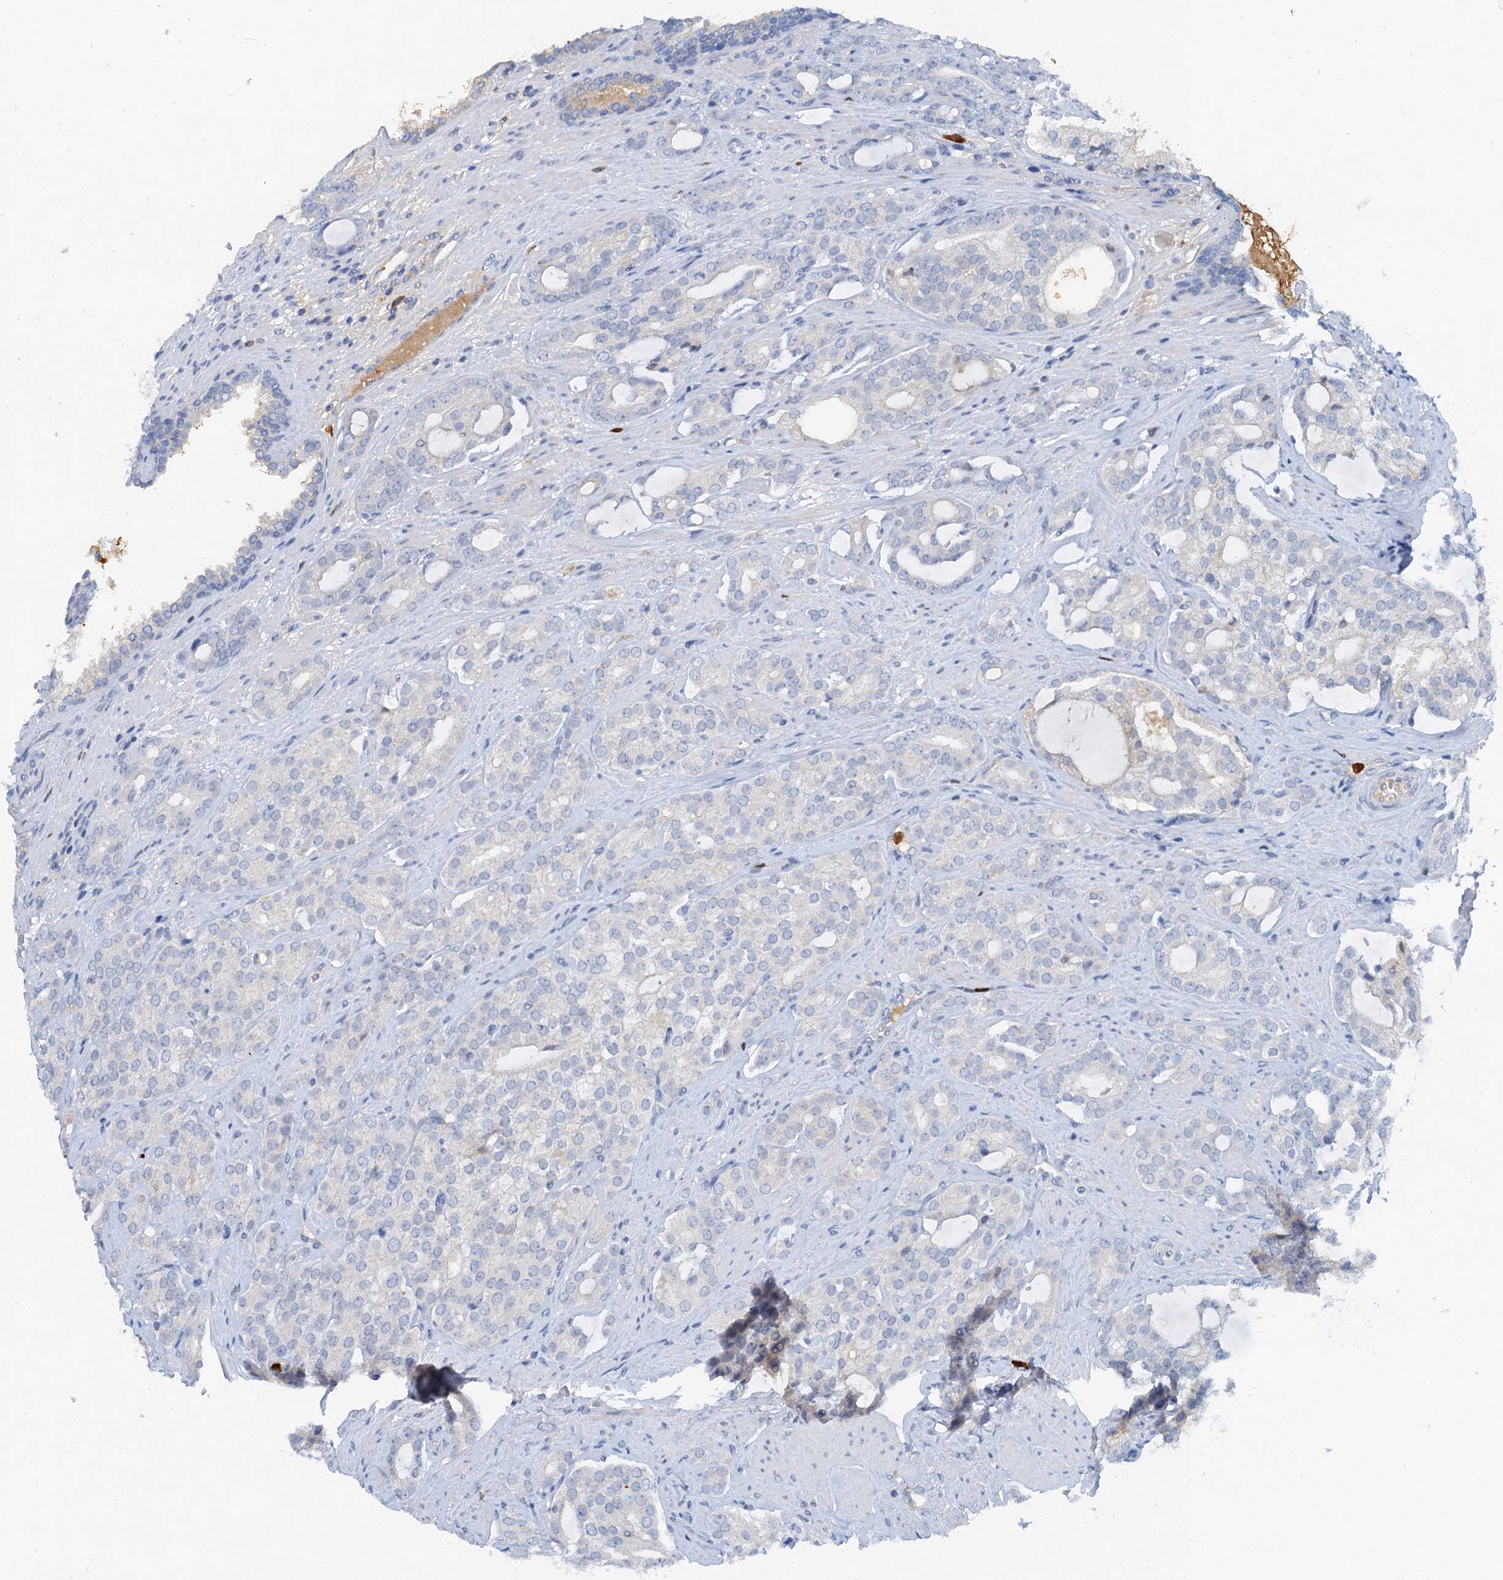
{"staining": {"intensity": "negative", "quantity": "none", "location": "none"}, "tissue": "prostate cancer", "cell_type": "Tumor cells", "image_type": "cancer", "snomed": [{"axis": "morphology", "description": "Adenocarcinoma, High grade"}, {"axis": "topography", "description": "Prostate"}], "caption": "IHC micrograph of neoplastic tissue: human prostate cancer (high-grade adenocarcinoma) stained with DAB exhibits no significant protein staining in tumor cells.", "gene": "OTOA", "patient": {"sex": "male", "age": 63}}